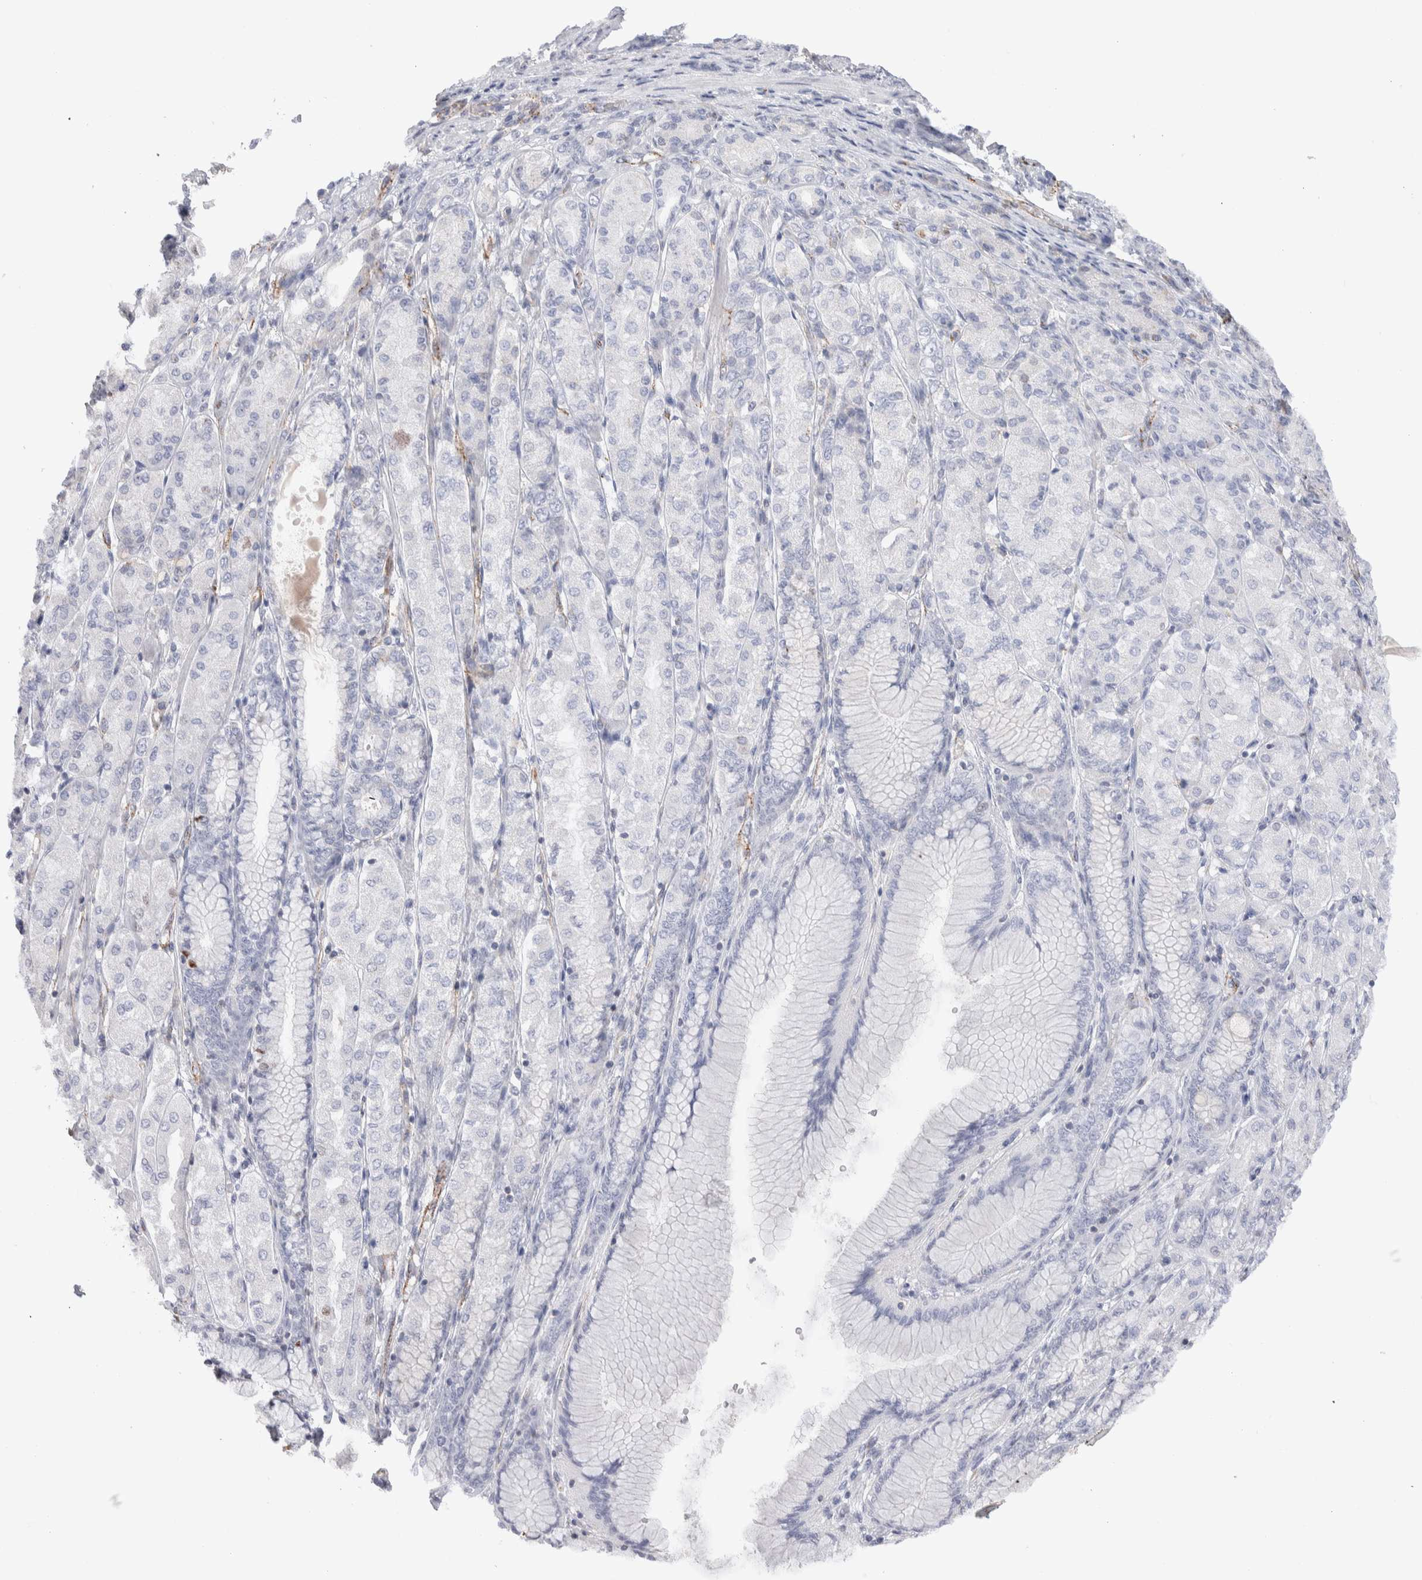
{"staining": {"intensity": "negative", "quantity": "none", "location": "none"}, "tissue": "stomach cancer", "cell_type": "Tumor cells", "image_type": "cancer", "snomed": [{"axis": "morphology", "description": "Adenocarcinoma, NOS"}, {"axis": "topography", "description": "Stomach"}], "caption": "Immunohistochemistry (IHC) photomicrograph of stomach cancer (adenocarcinoma) stained for a protein (brown), which reveals no positivity in tumor cells. (Stains: DAB IHC with hematoxylin counter stain, Microscopy: brightfield microscopy at high magnification).", "gene": "SEPTIN4", "patient": {"sex": "female", "age": 65}}